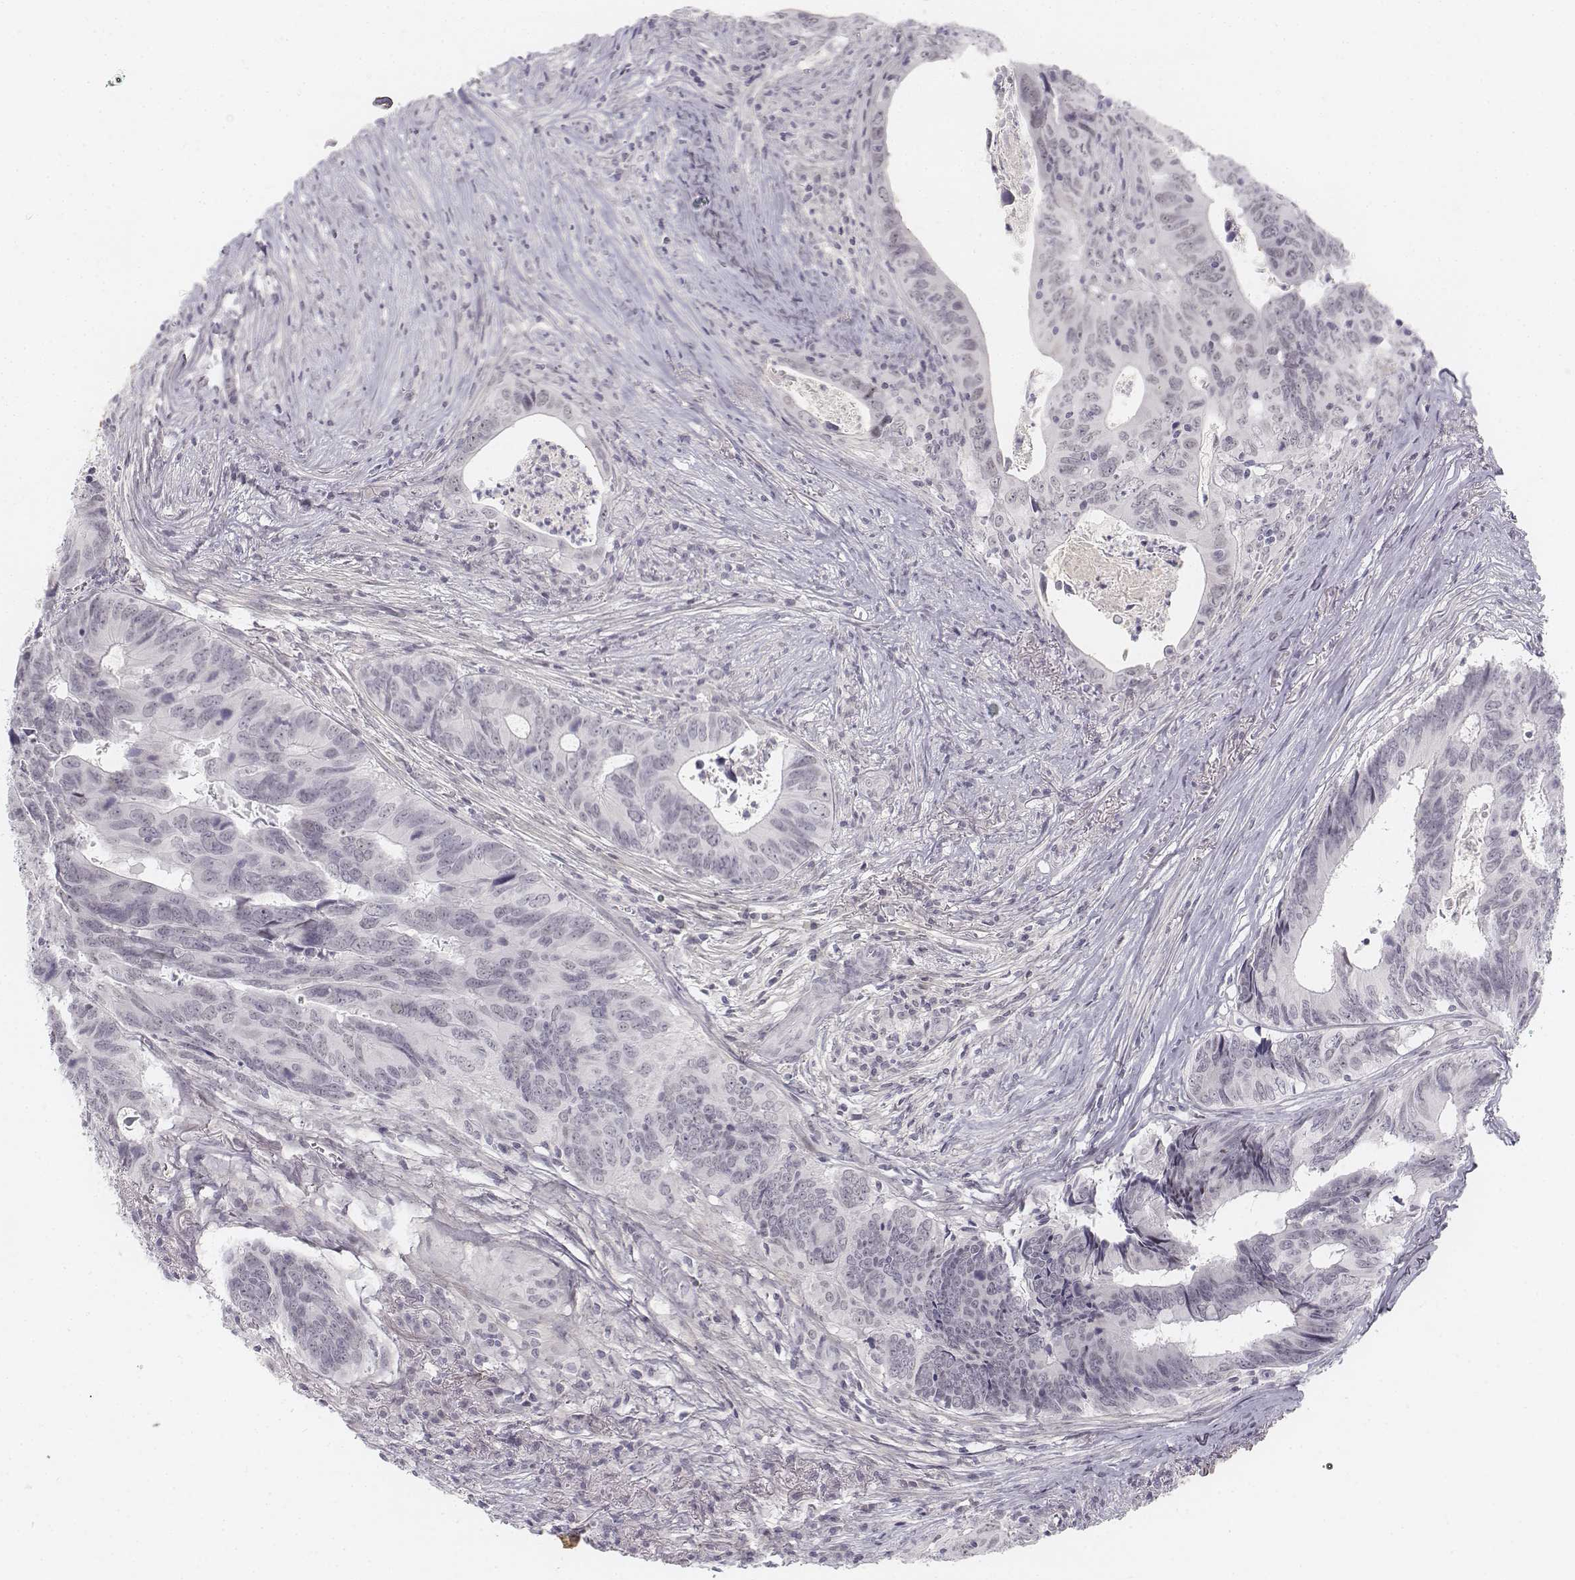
{"staining": {"intensity": "negative", "quantity": "none", "location": "none"}, "tissue": "colorectal cancer", "cell_type": "Tumor cells", "image_type": "cancer", "snomed": [{"axis": "morphology", "description": "Adenocarcinoma, NOS"}, {"axis": "topography", "description": "Colon"}], "caption": "This is an immunohistochemistry histopathology image of human adenocarcinoma (colorectal). There is no positivity in tumor cells.", "gene": "KRT84", "patient": {"sex": "female", "age": 82}}